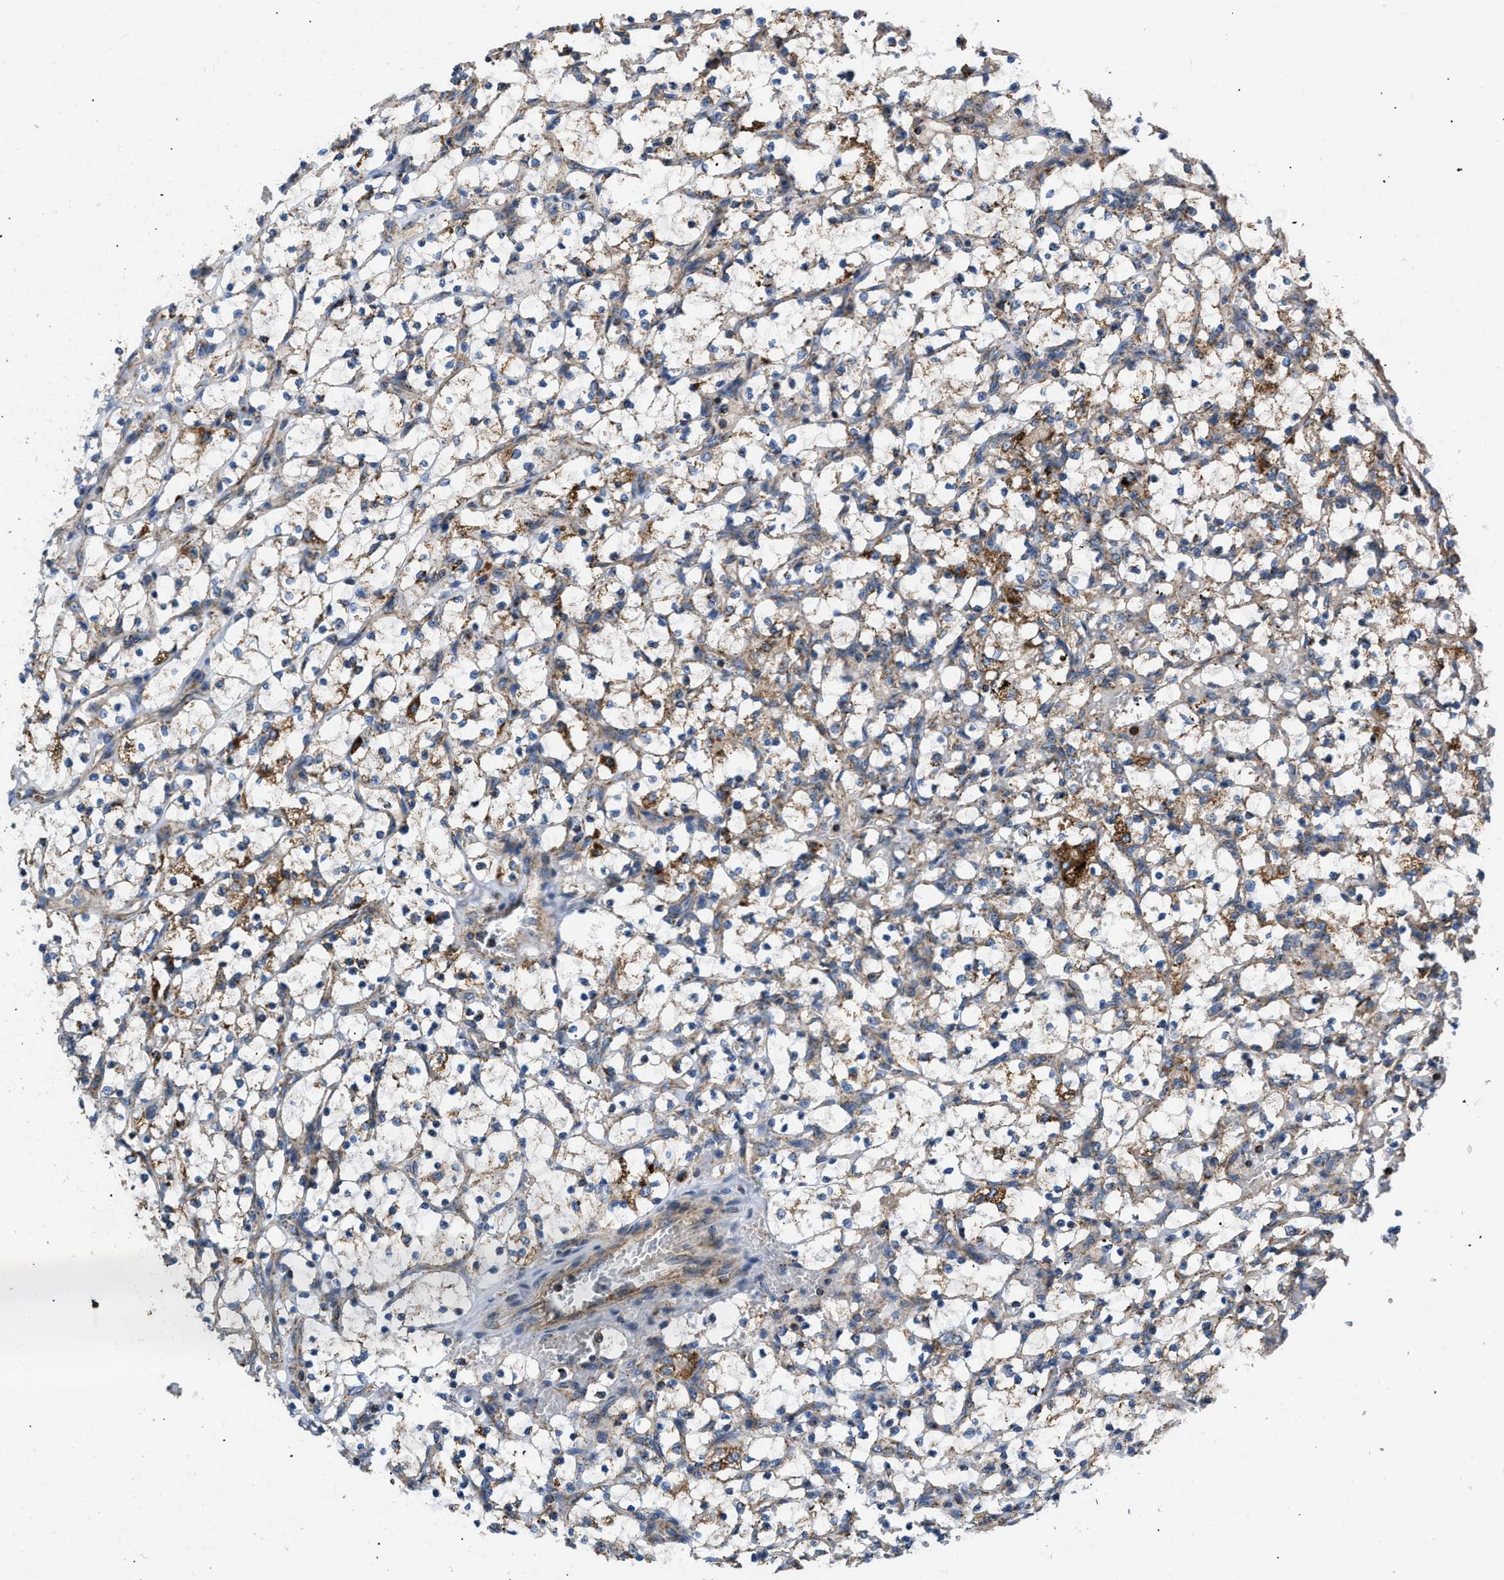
{"staining": {"intensity": "moderate", "quantity": "25%-75%", "location": "cytoplasmic/membranous"}, "tissue": "renal cancer", "cell_type": "Tumor cells", "image_type": "cancer", "snomed": [{"axis": "morphology", "description": "Adenocarcinoma, NOS"}, {"axis": "topography", "description": "Kidney"}], "caption": "IHC staining of renal cancer, which exhibits medium levels of moderate cytoplasmic/membranous expression in approximately 25%-75% of tumor cells indicating moderate cytoplasmic/membranous protein positivity. The staining was performed using DAB (brown) for protein detection and nuclei were counterstained in hematoxylin (blue).", "gene": "OPTN", "patient": {"sex": "female", "age": 69}}